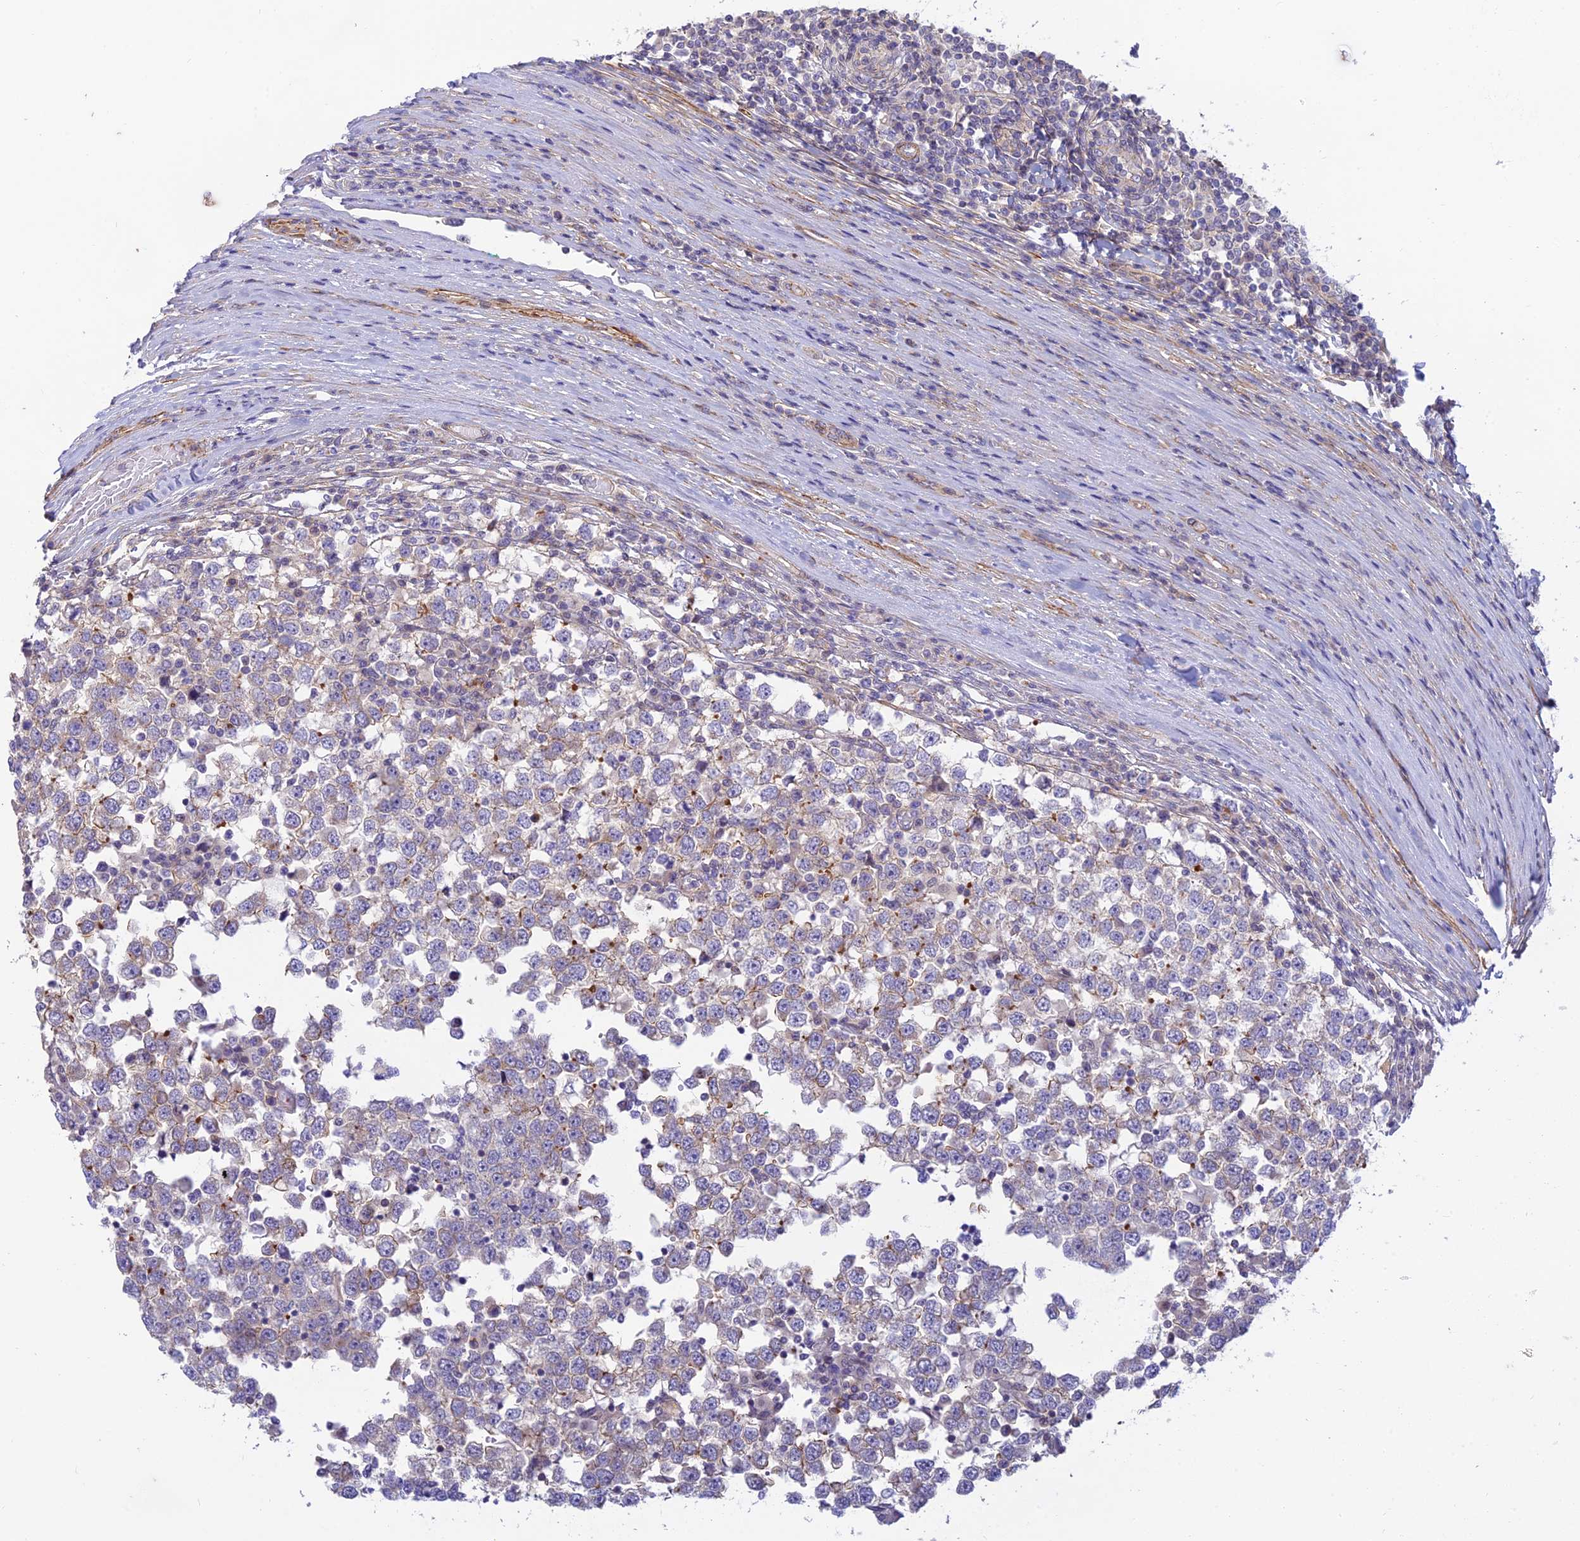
{"staining": {"intensity": "weak", "quantity": "<25%", "location": "cytoplasmic/membranous"}, "tissue": "testis cancer", "cell_type": "Tumor cells", "image_type": "cancer", "snomed": [{"axis": "morphology", "description": "Seminoma, NOS"}, {"axis": "topography", "description": "Testis"}], "caption": "DAB (3,3'-diaminobenzidine) immunohistochemical staining of human testis seminoma reveals no significant positivity in tumor cells.", "gene": "FBXW4", "patient": {"sex": "male", "age": 65}}